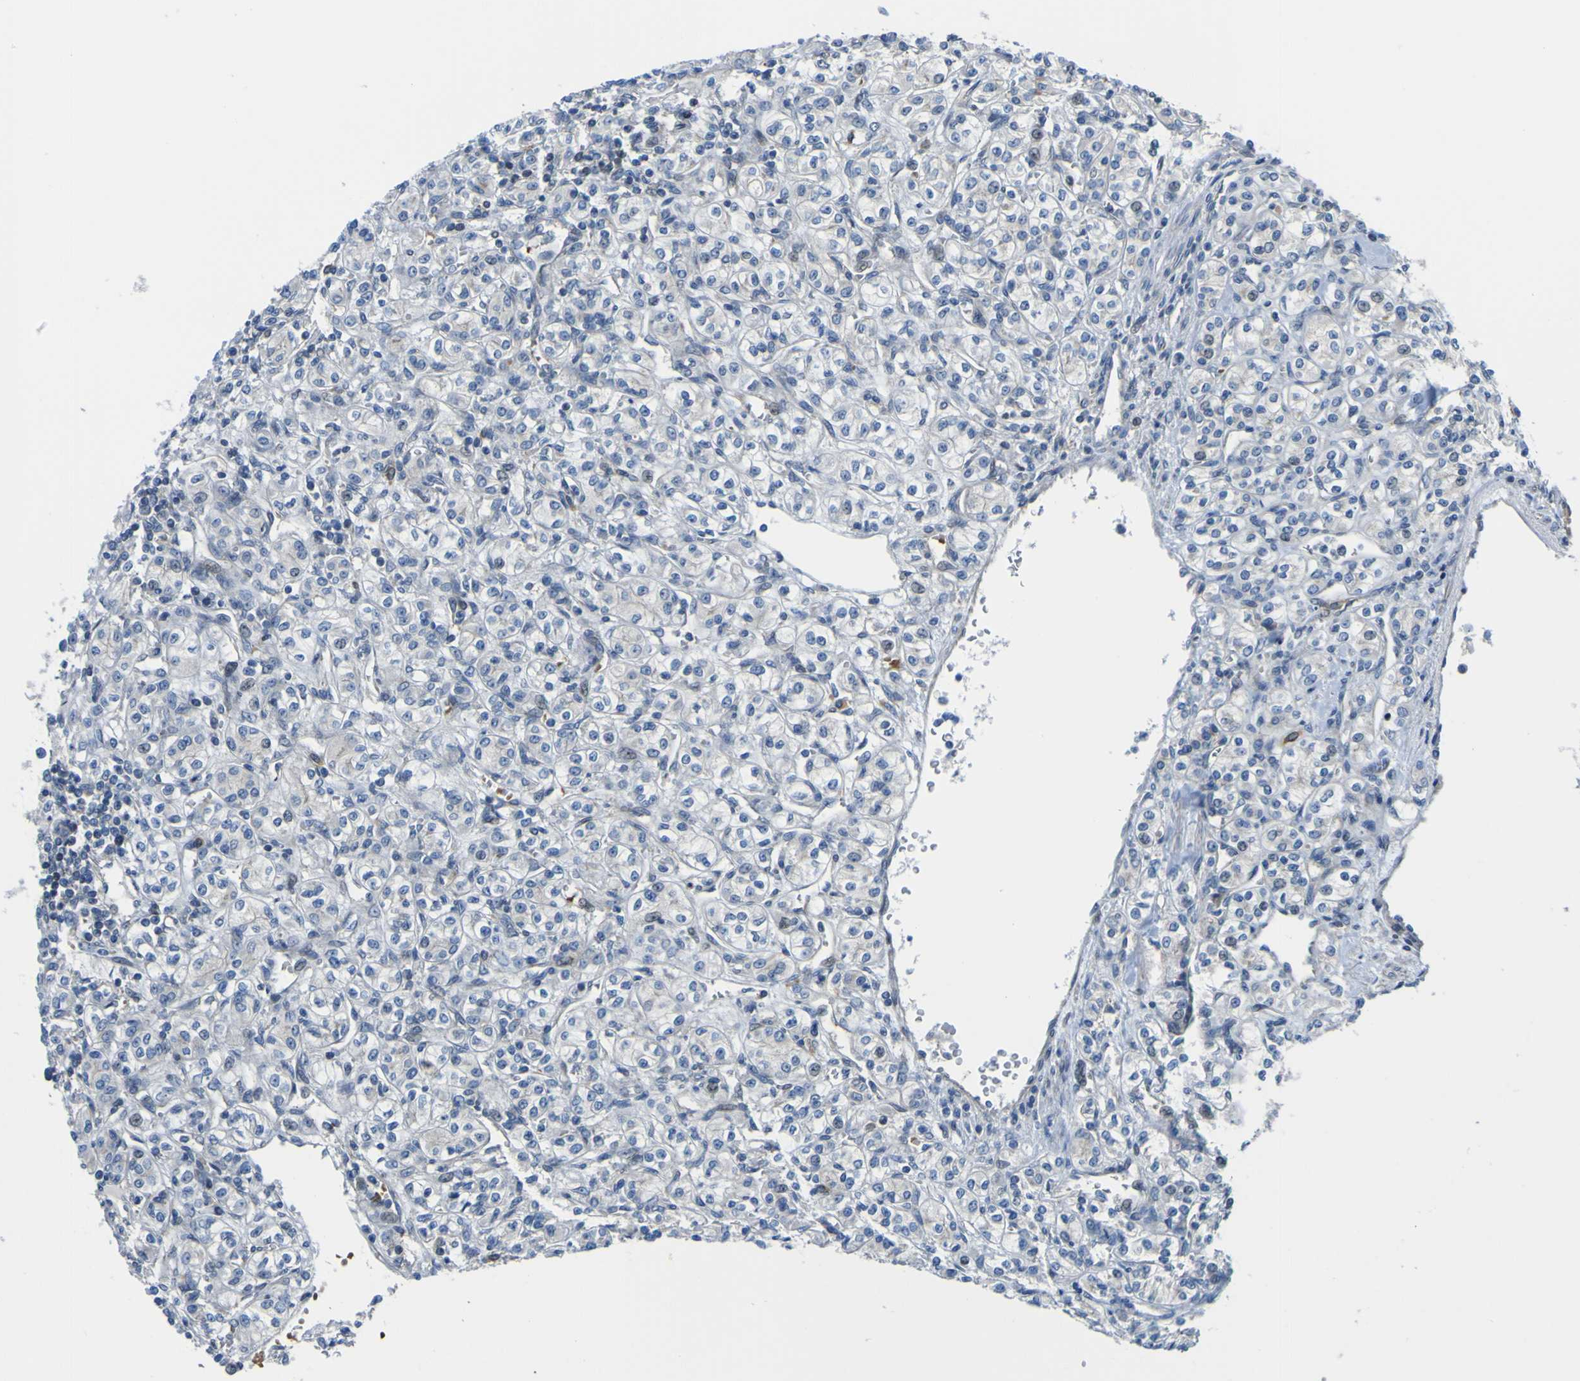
{"staining": {"intensity": "negative", "quantity": "none", "location": "none"}, "tissue": "renal cancer", "cell_type": "Tumor cells", "image_type": "cancer", "snomed": [{"axis": "morphology", "description": "Adenocarcinoma, NOS"}, {"axis": "topography", "description": "Kidney"}], "caption": "Immunohistochemistry (IHC) of adenocarcinoma (renal) exhibits no expression in tumor cells.", "gene": "KDM7A", "patient": {"sex": "male", "age": 77}}